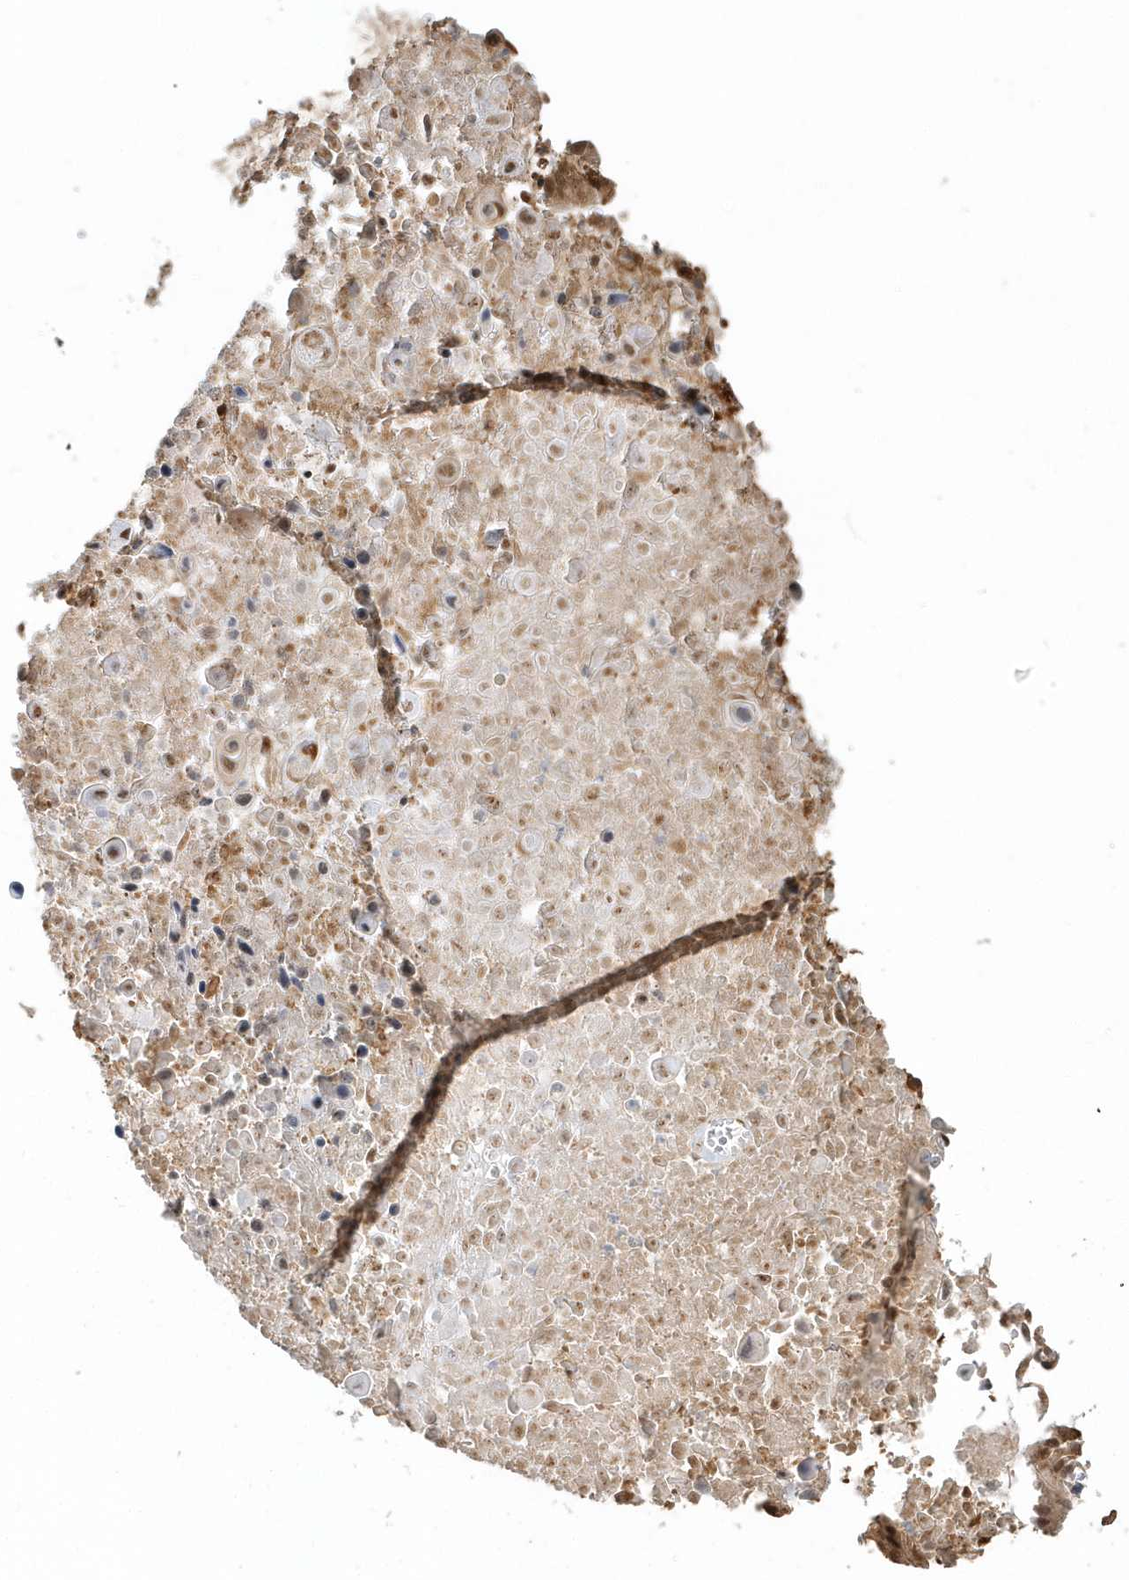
{"staining": {"intensity": "moderate", "quantity": ">75%", "location": "nuclear"}, "tissue": "lung cancer", "cell_type": "Tumor cells", "image_type": "cancer", "snomed": [{"axis": "morphology", "description": "Squamous cell carcinoma, NOS"}, {"axis": "topography", "description": "Lung"}], "caption": "Immunohistochemical staining of human lung cancer demonstrates moderate nuclear protein staining in approximately >75% of tumor cells.", "gene": "PSMD6", "patient": {"sex": "male", "age": 66}}